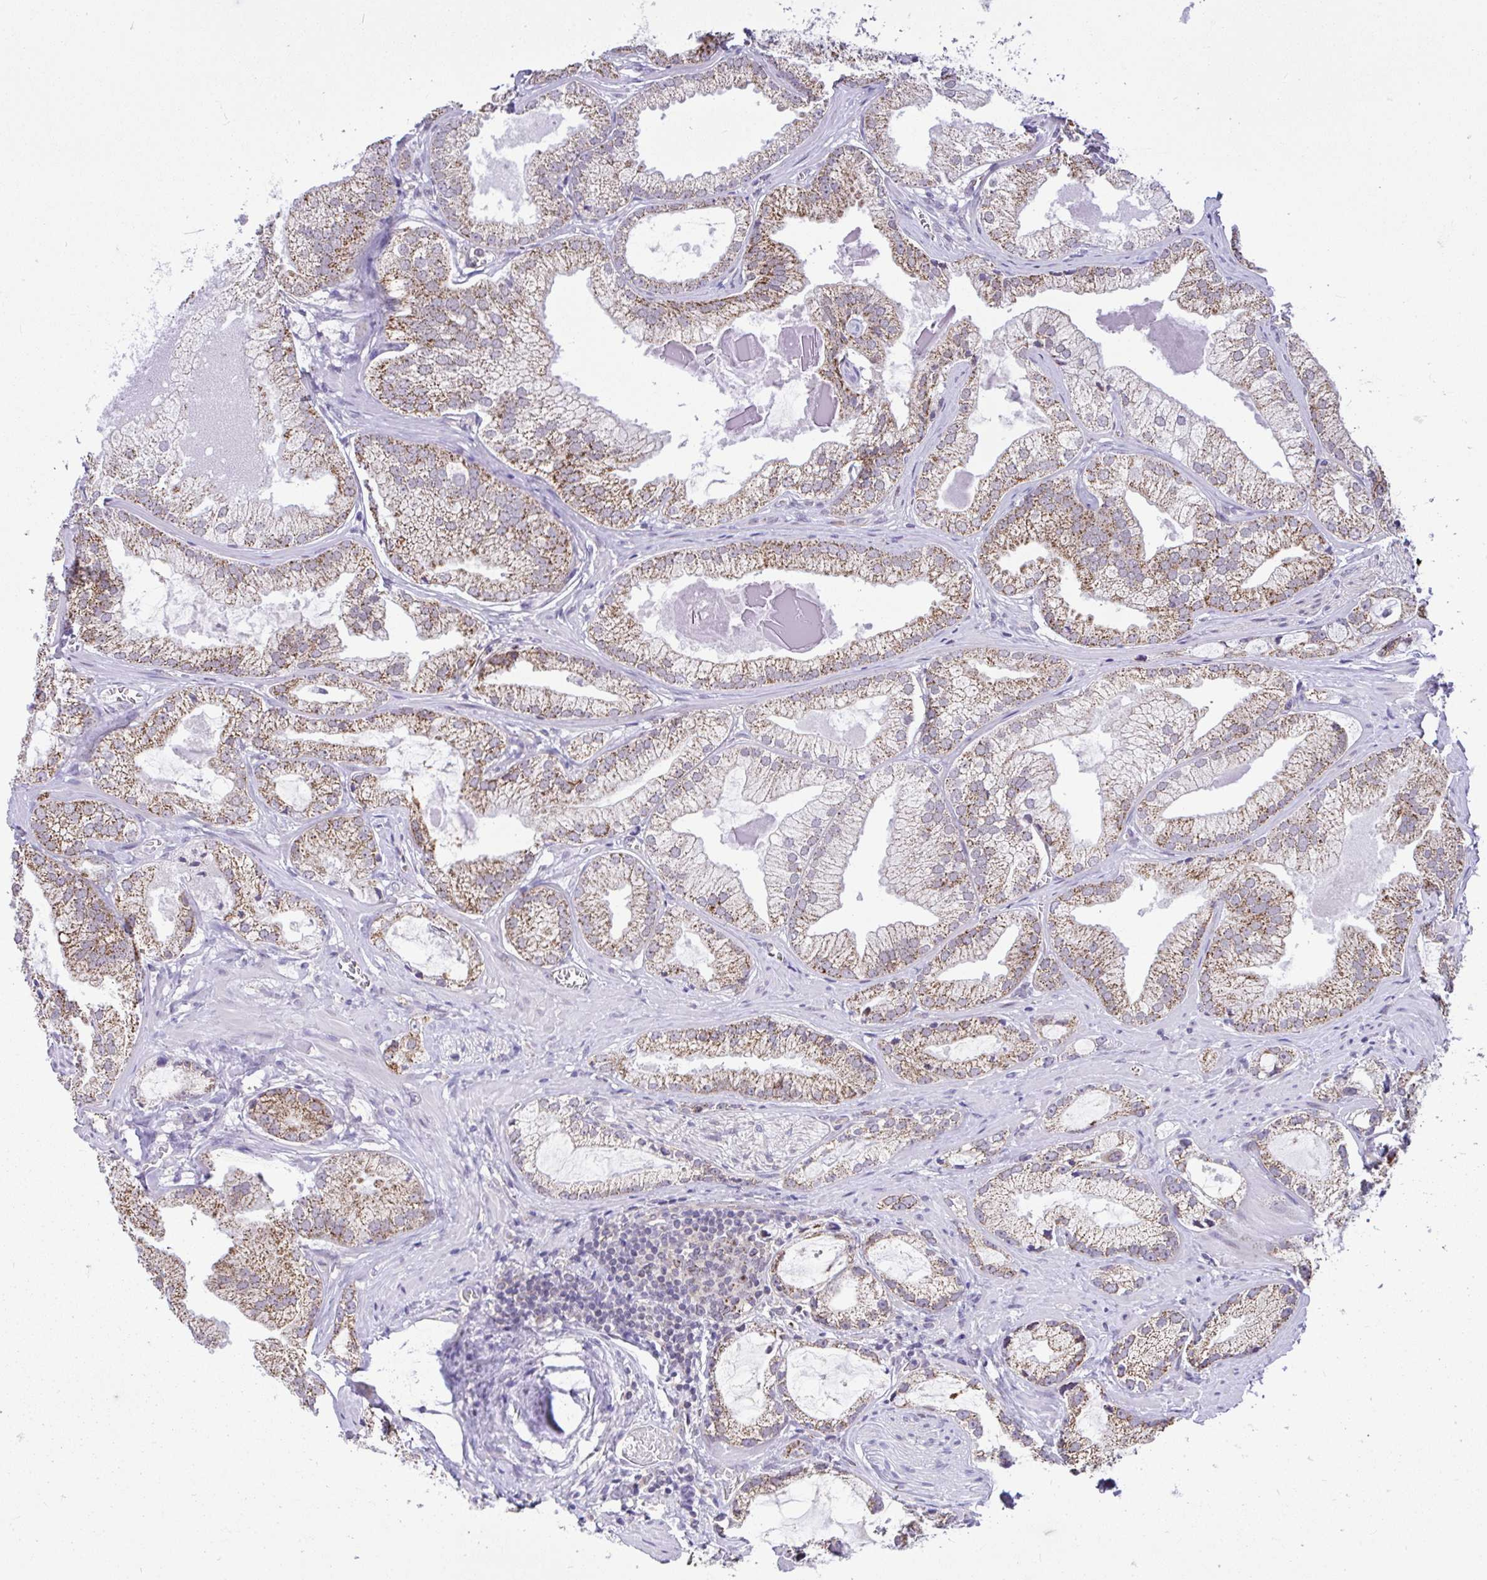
{"staining": {"intensity": "moderate", "quantity": "25%-75%", "location": "cytoplasmic/membranous"}, "tissue": "prostate cancer", "cell_type": "Tumor cells", "image_type": "cancer", "snomed": [{"axis": "morphology", "description": "Adenocarcinoma, Medium grade"}, {"axis": "topography", "description": "Prostate"}], "caption": "IHC (DAB) staining of human adenocarcinoma (medium-grade) (prostate) reveals moderate cytoplasmic/membranous protein positivity in about 25%-75% of tumor cells.", "gene": "PYCR2", "patient": {"sex": "male", "age": 57}}